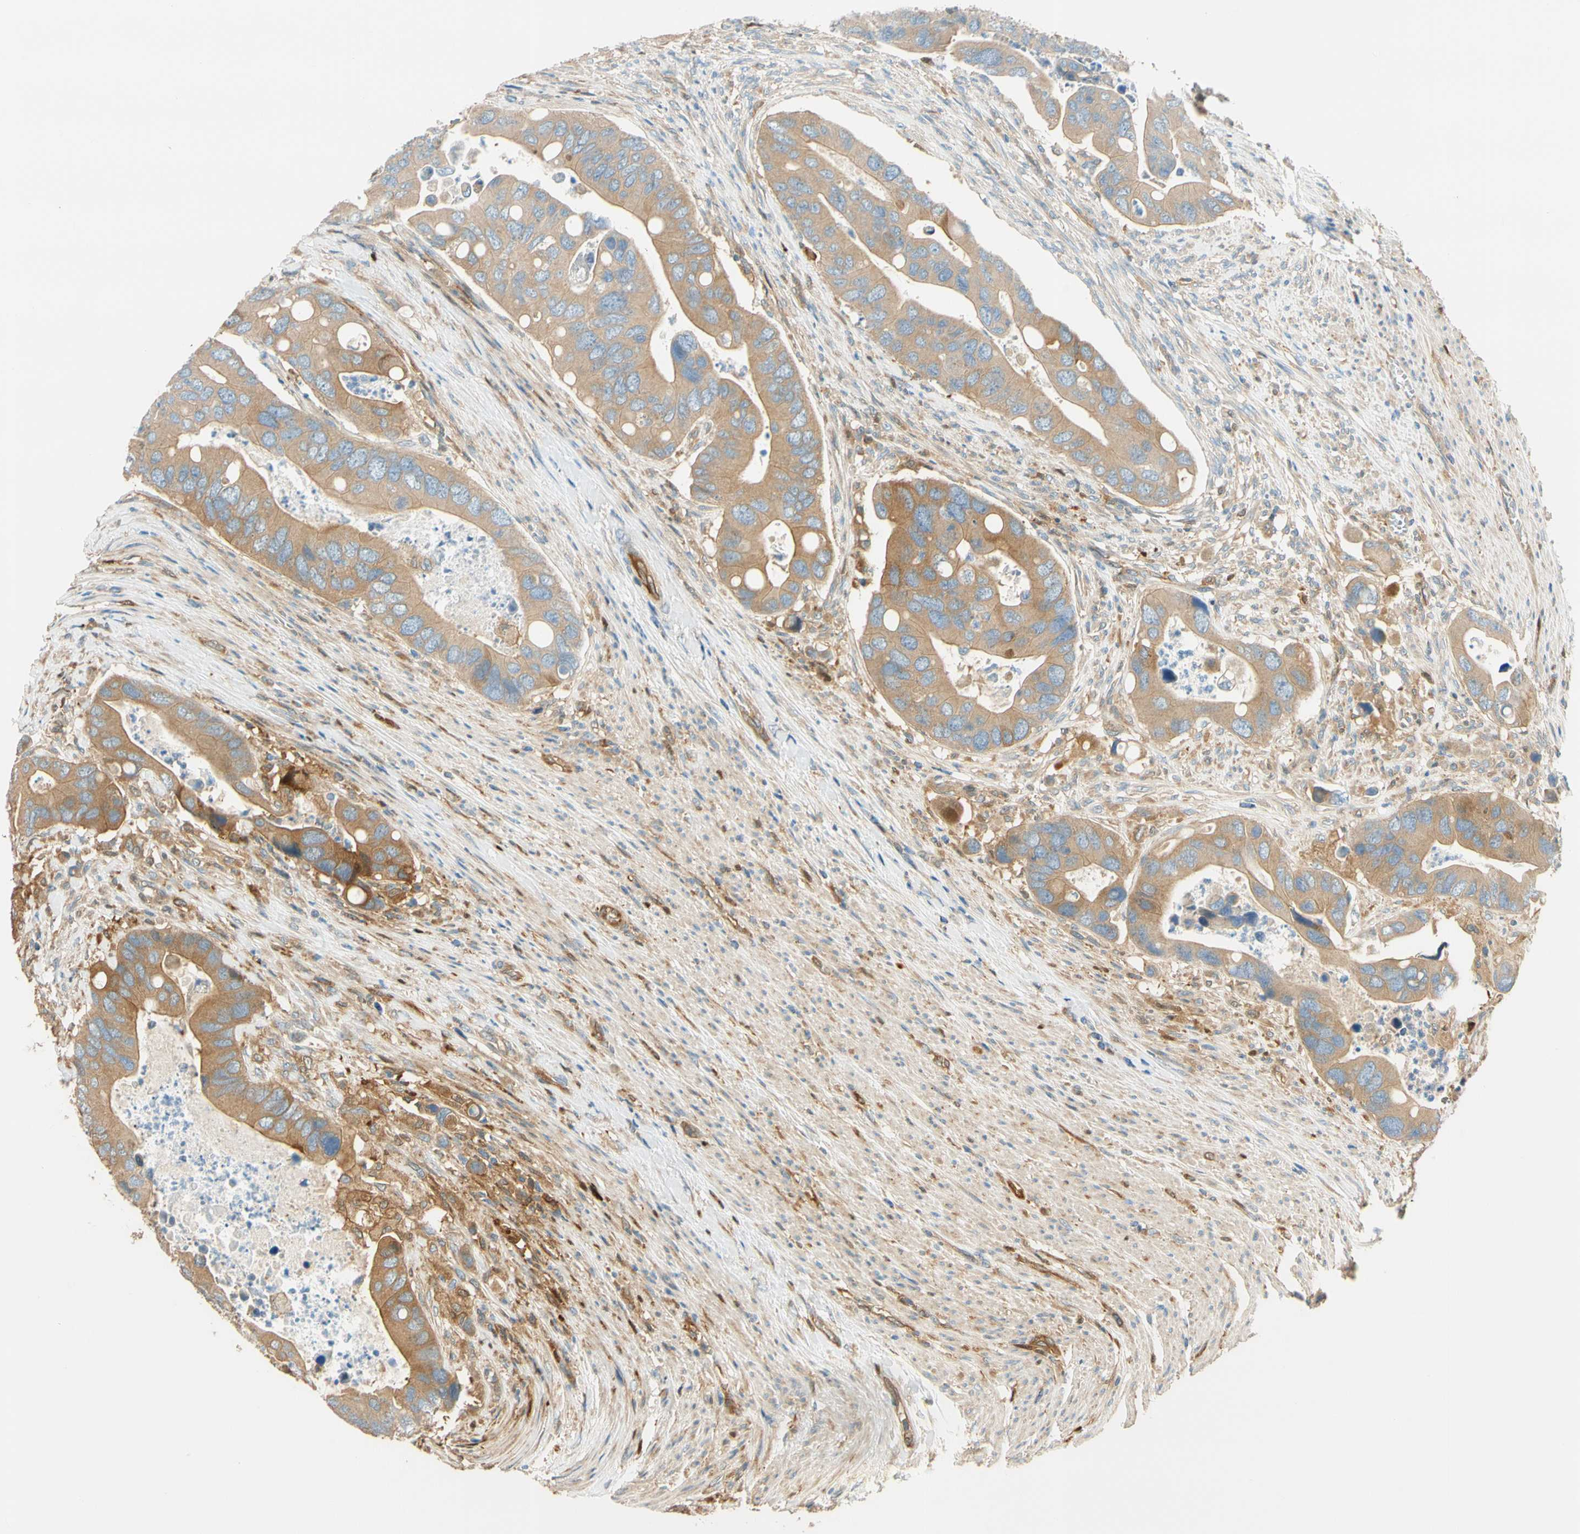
{"staining": {"intensity": "moderate", "quantity": ">75%", "location": "cytoplasmic/membranous"}, "tissue": "colorectal cancer", "cell_type": "Tumor cells", "image_type": "cancer", "snomed": [{"axis": "morphology", "description": "Adenocarcinoma, NOS"}, {"axis": "topography", "description": "Rectum"}], "caption": "Moderate cytoplasmic/membranous positivity for a protein is present in approximately >75% of tumor cells of colorectal cancer using immunohistochemistry (IHC).", "gene": "PARP14", "patient": {"sex": "female", "age": 57}}